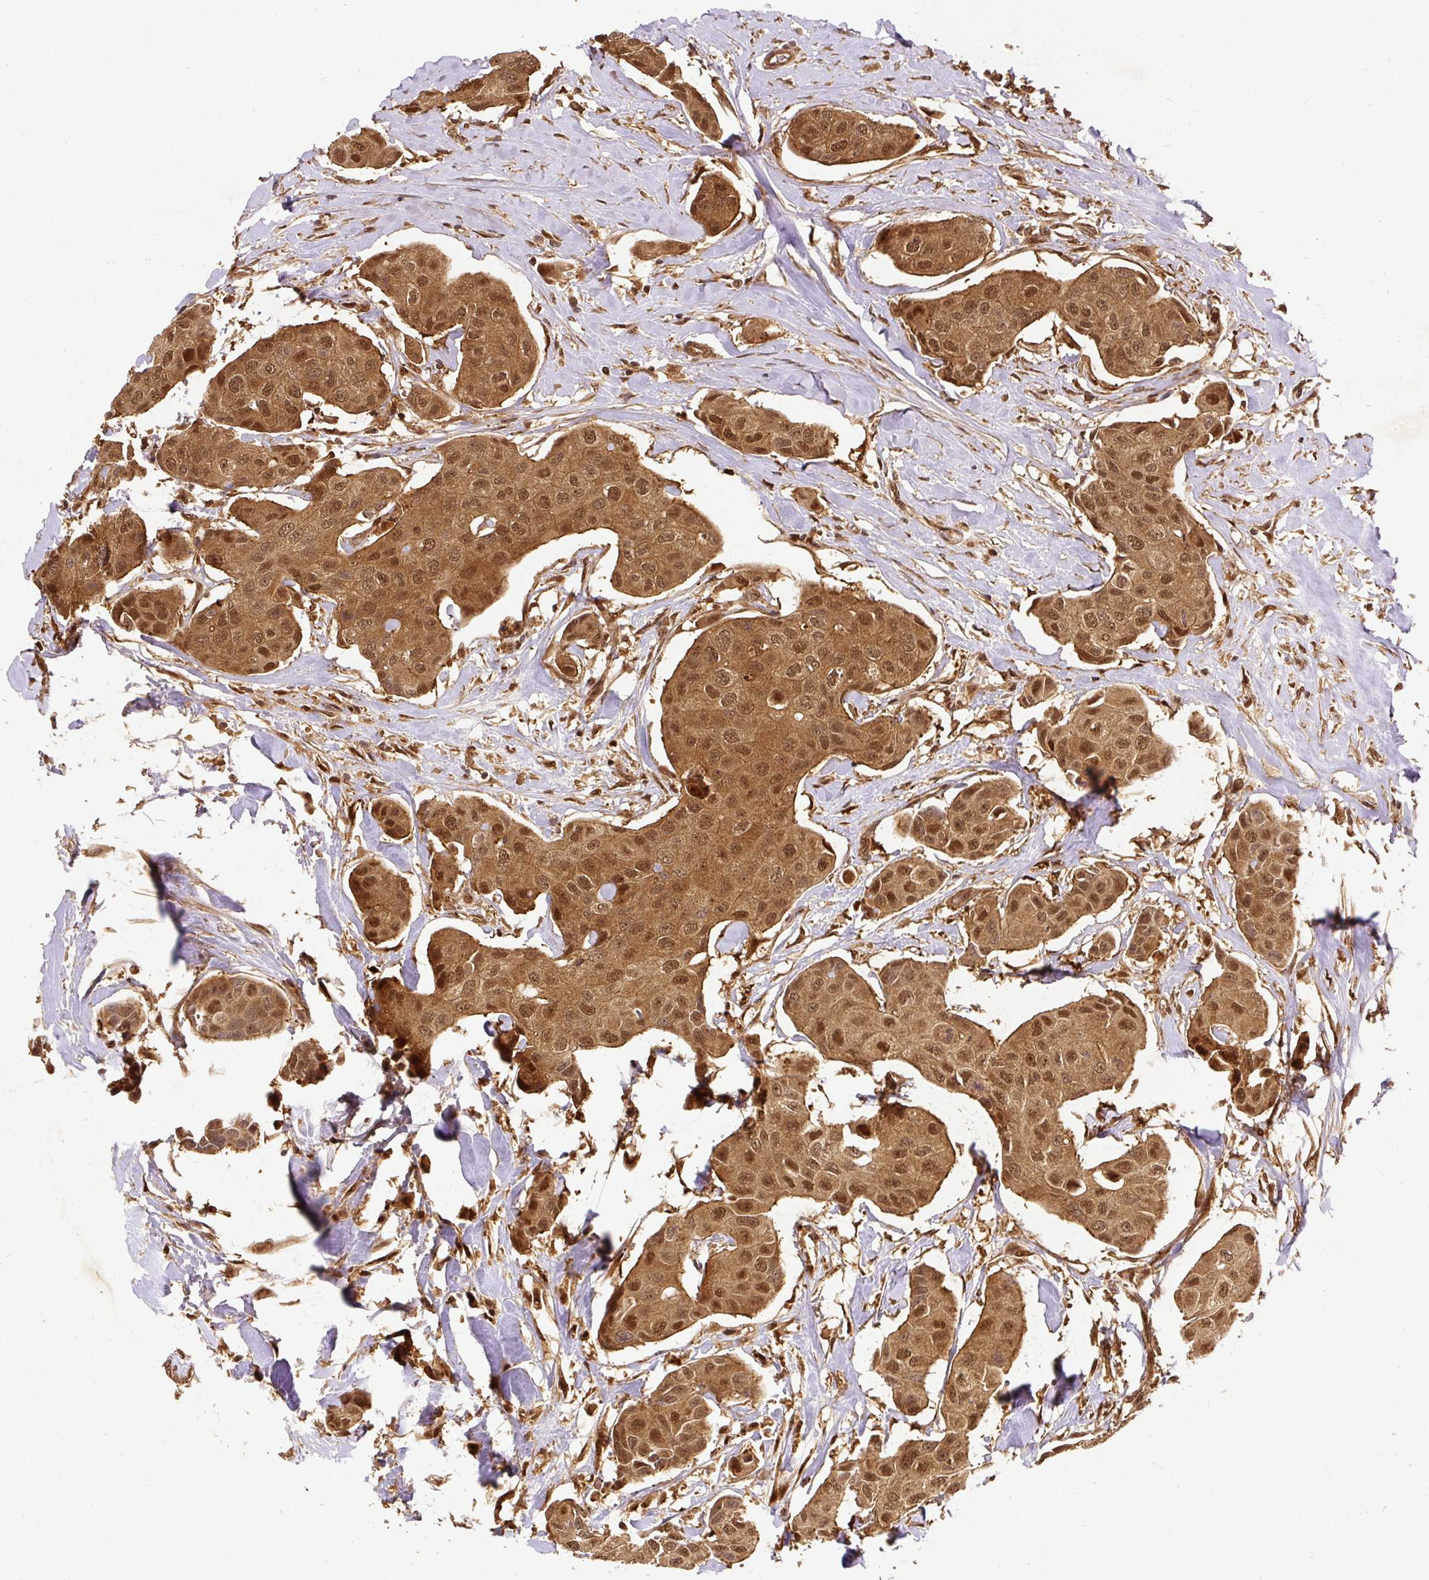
{"staining": {"intensity": "moderate", "quantity": ">75%", "location": "cytoplasmic/membranous,nuclear"}, "tissue": "breast cancer", "cell_type": "Tumor cells", "image_type": "cancer", "snomed": [{"axis": "morphology", "description": "Duct carcinoma"}, {"axis": "topography", "description": "Breast"}, {"axis": "topography", "description": "Lymph node"}], "caption": "A high-resolution image shows immunohistochemistry (IHC) staining of breast intraductal carcinoma, which displays moderate cytoplasmic/membranous and nuclear expression in approximately >75% of tumor cells.", "gene": "PSMD1", "patient": {"sex": "female", "age": 80}}